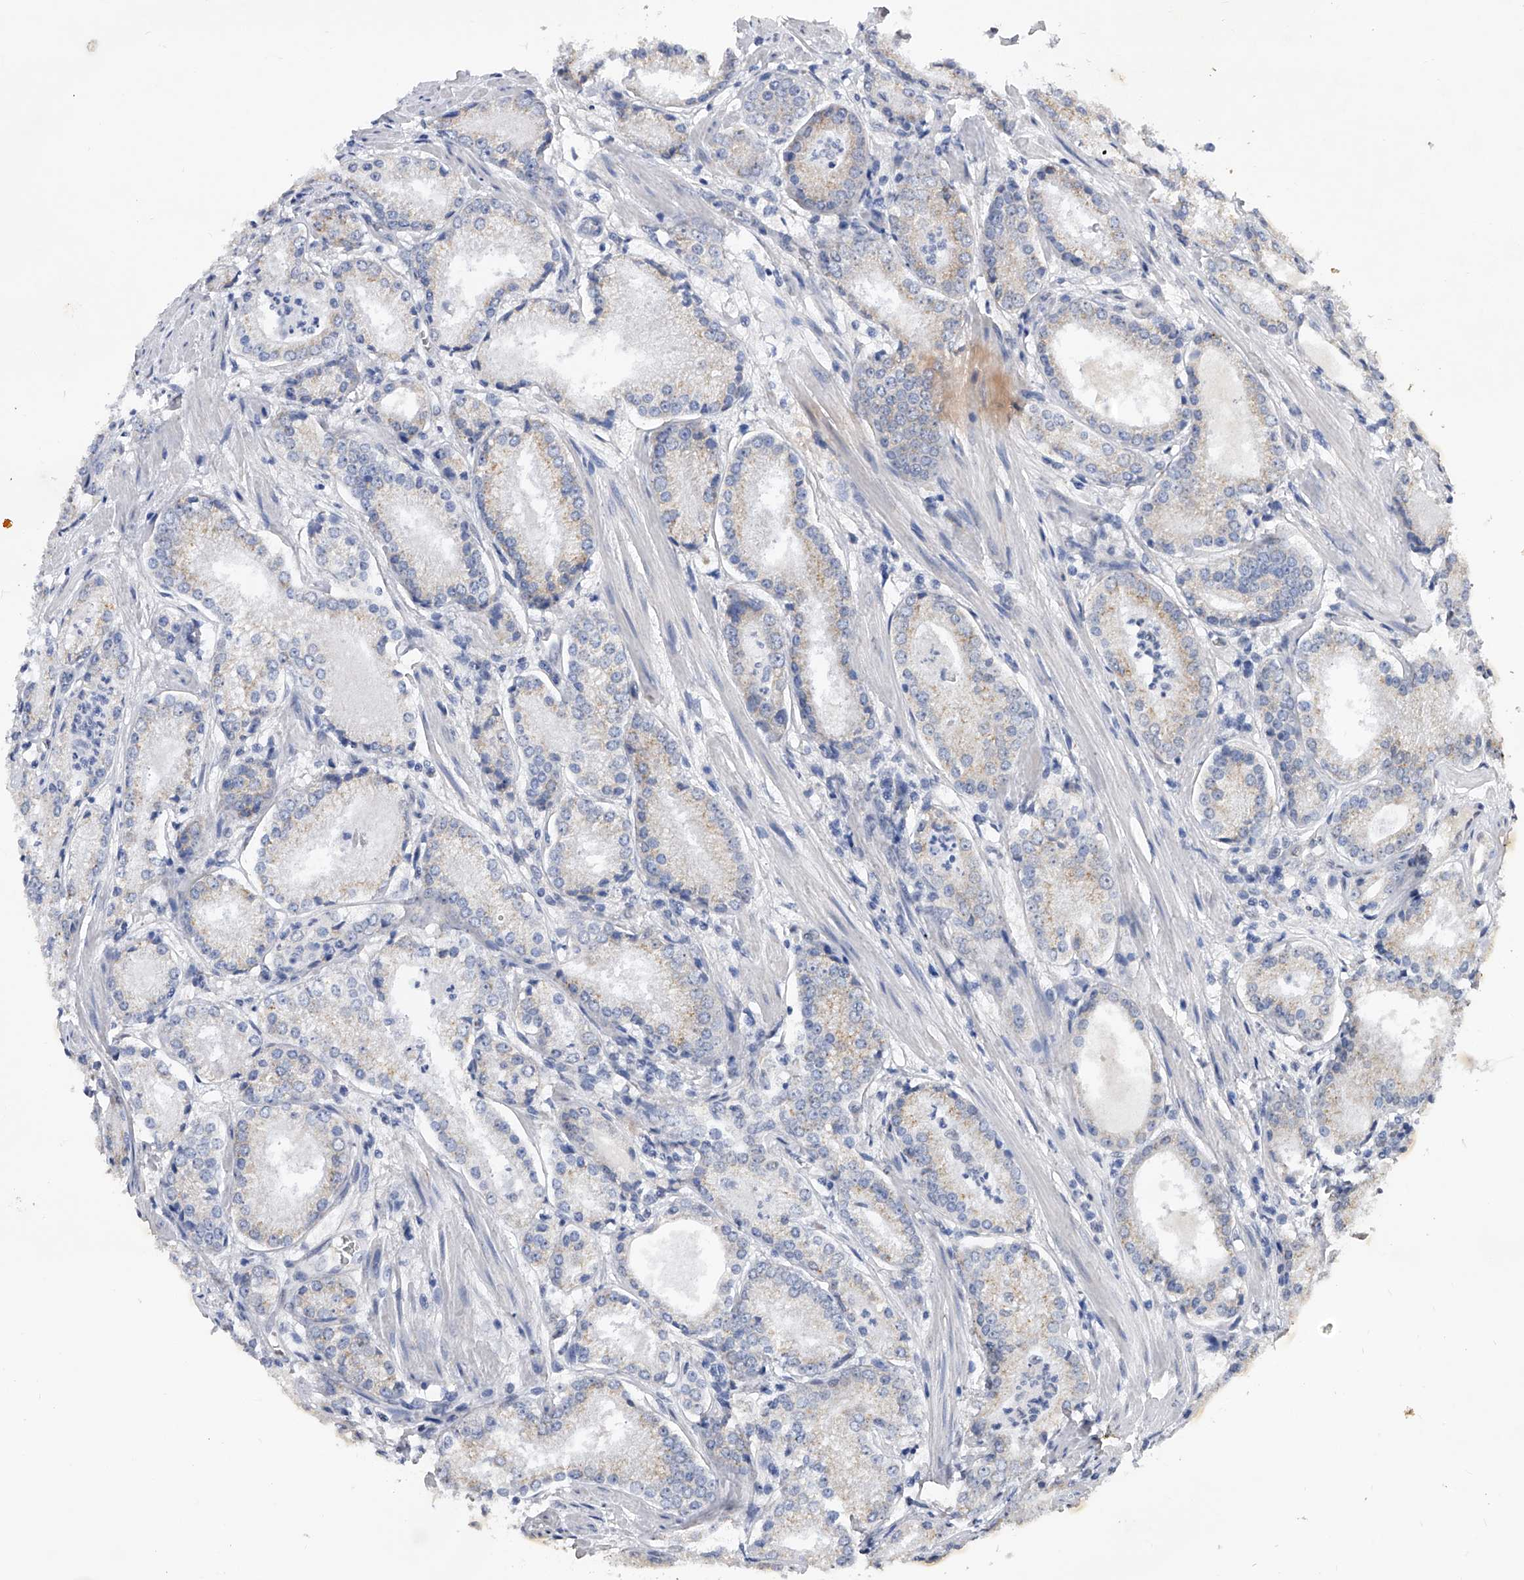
{"staining": {"intensity": "negative", "quantity": "none", "location": "none"}, "tissue": "prostate cancer", "cell_type": "Tumor cells", "image_type": "cancer", "snomed": [{"axis": "morphology", "description": "Adenocarcinoma, Low grade"}, {"axis": "topography", "description": "Prostate"}], "caption": "Prostate cancer (adenocarcinoma (low-grade)) stained for a protein using immunohistochemistry displays no expression tumor cells.", "gene": "ZNF529", "patient": {"sex": "male", "age": 54}}